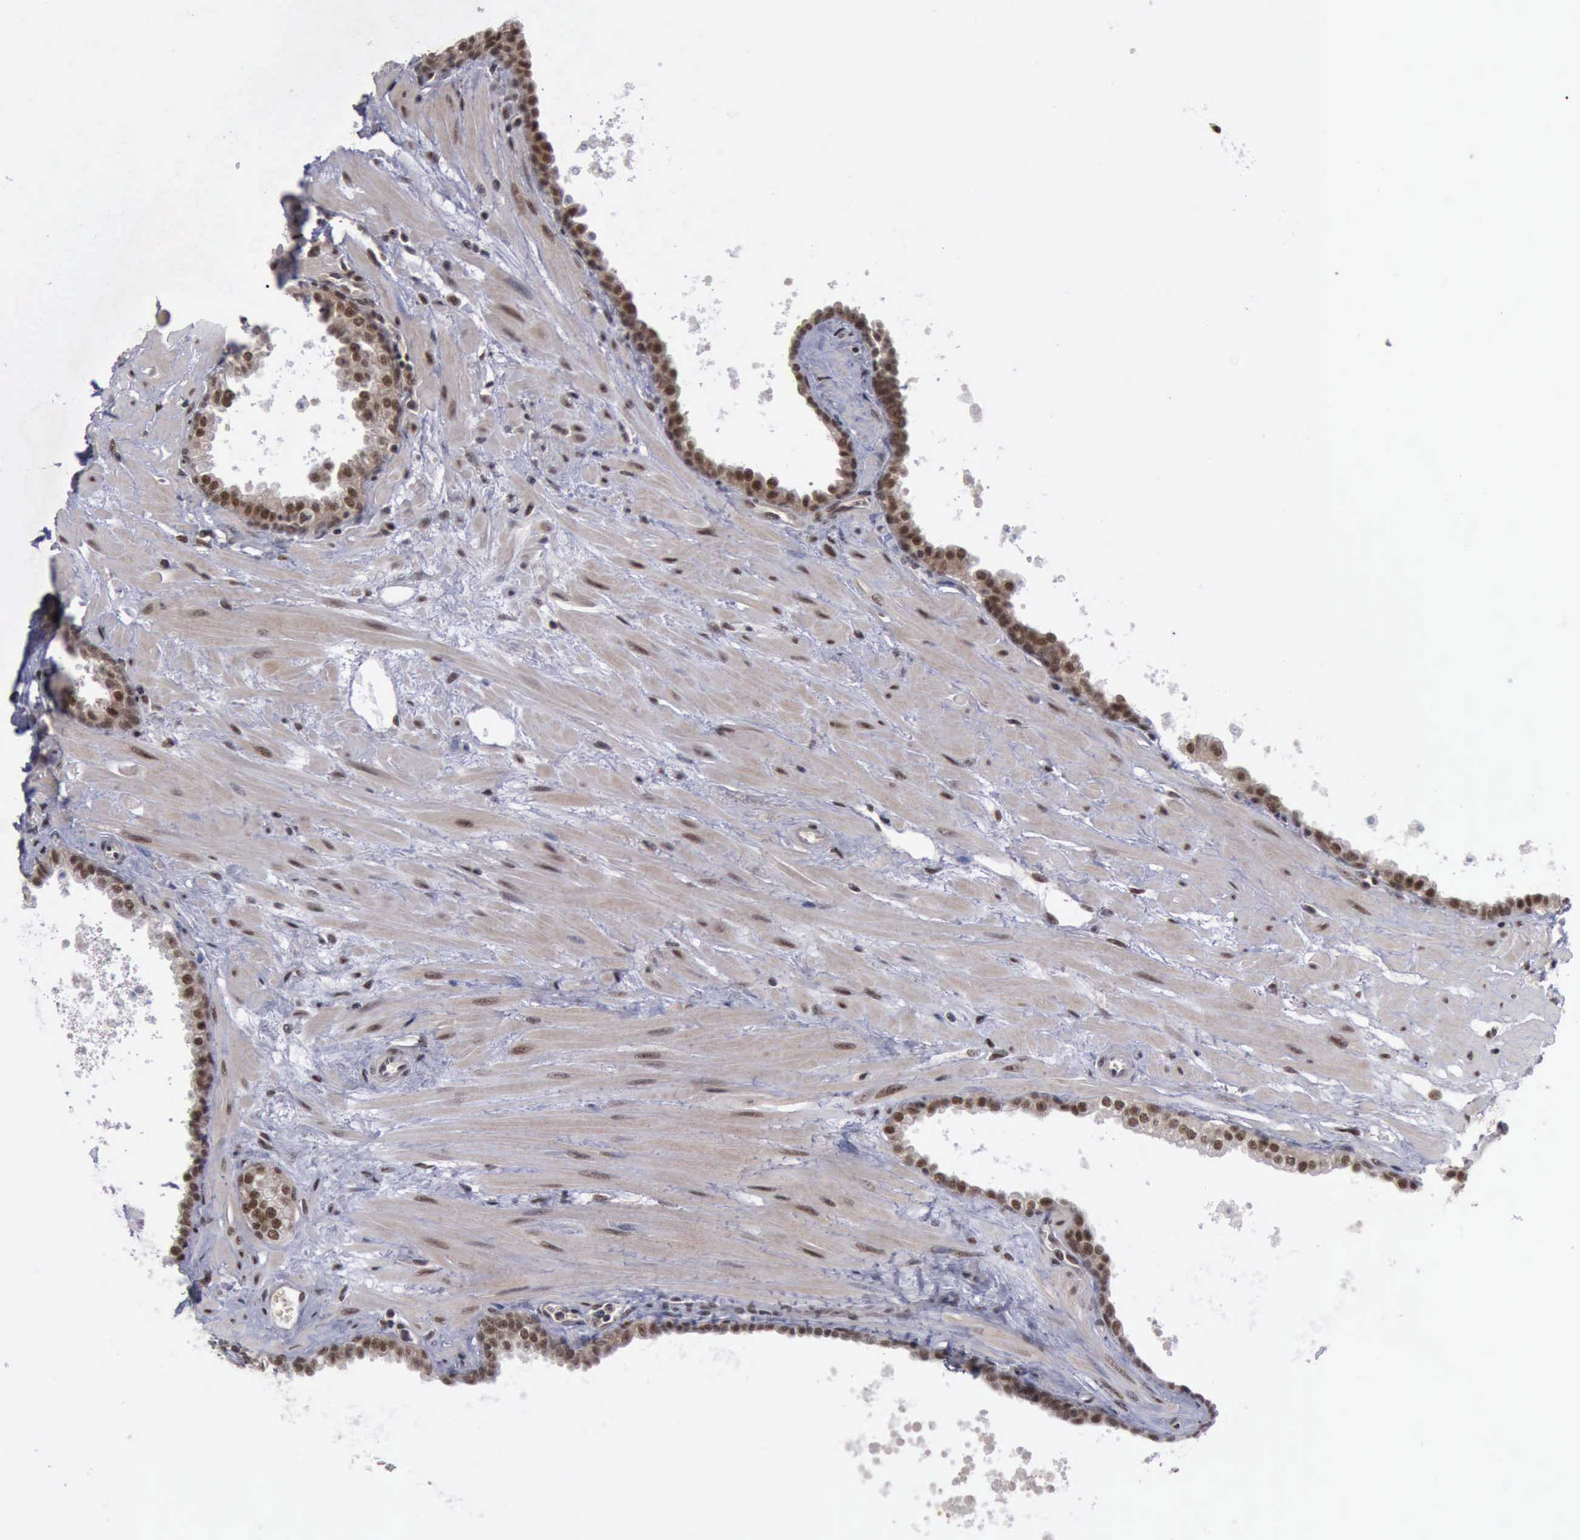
{"staining": {"intensity": "strong", "quantity": ">75%", "location": "cytoplasmic/membranous,nuclear"}, "tissue": "prostate", "cell_type": "Glandular cells", "image_type": "normal", "snomed": [{"axis": "morphology", "description": "Normal tissue, NOS"}, {"axis": "topography", "description": "Prostate"}], "caption": "Immunohistochemistry histopathology image of benign prostate stained for a protein (brown), which demonstrates high levels of strong cytoplasmic/membranous,nuclear staining in about >75% of glandular cells.", "gene": "ATM", "patient": {"sex": "male", "age": 60}}